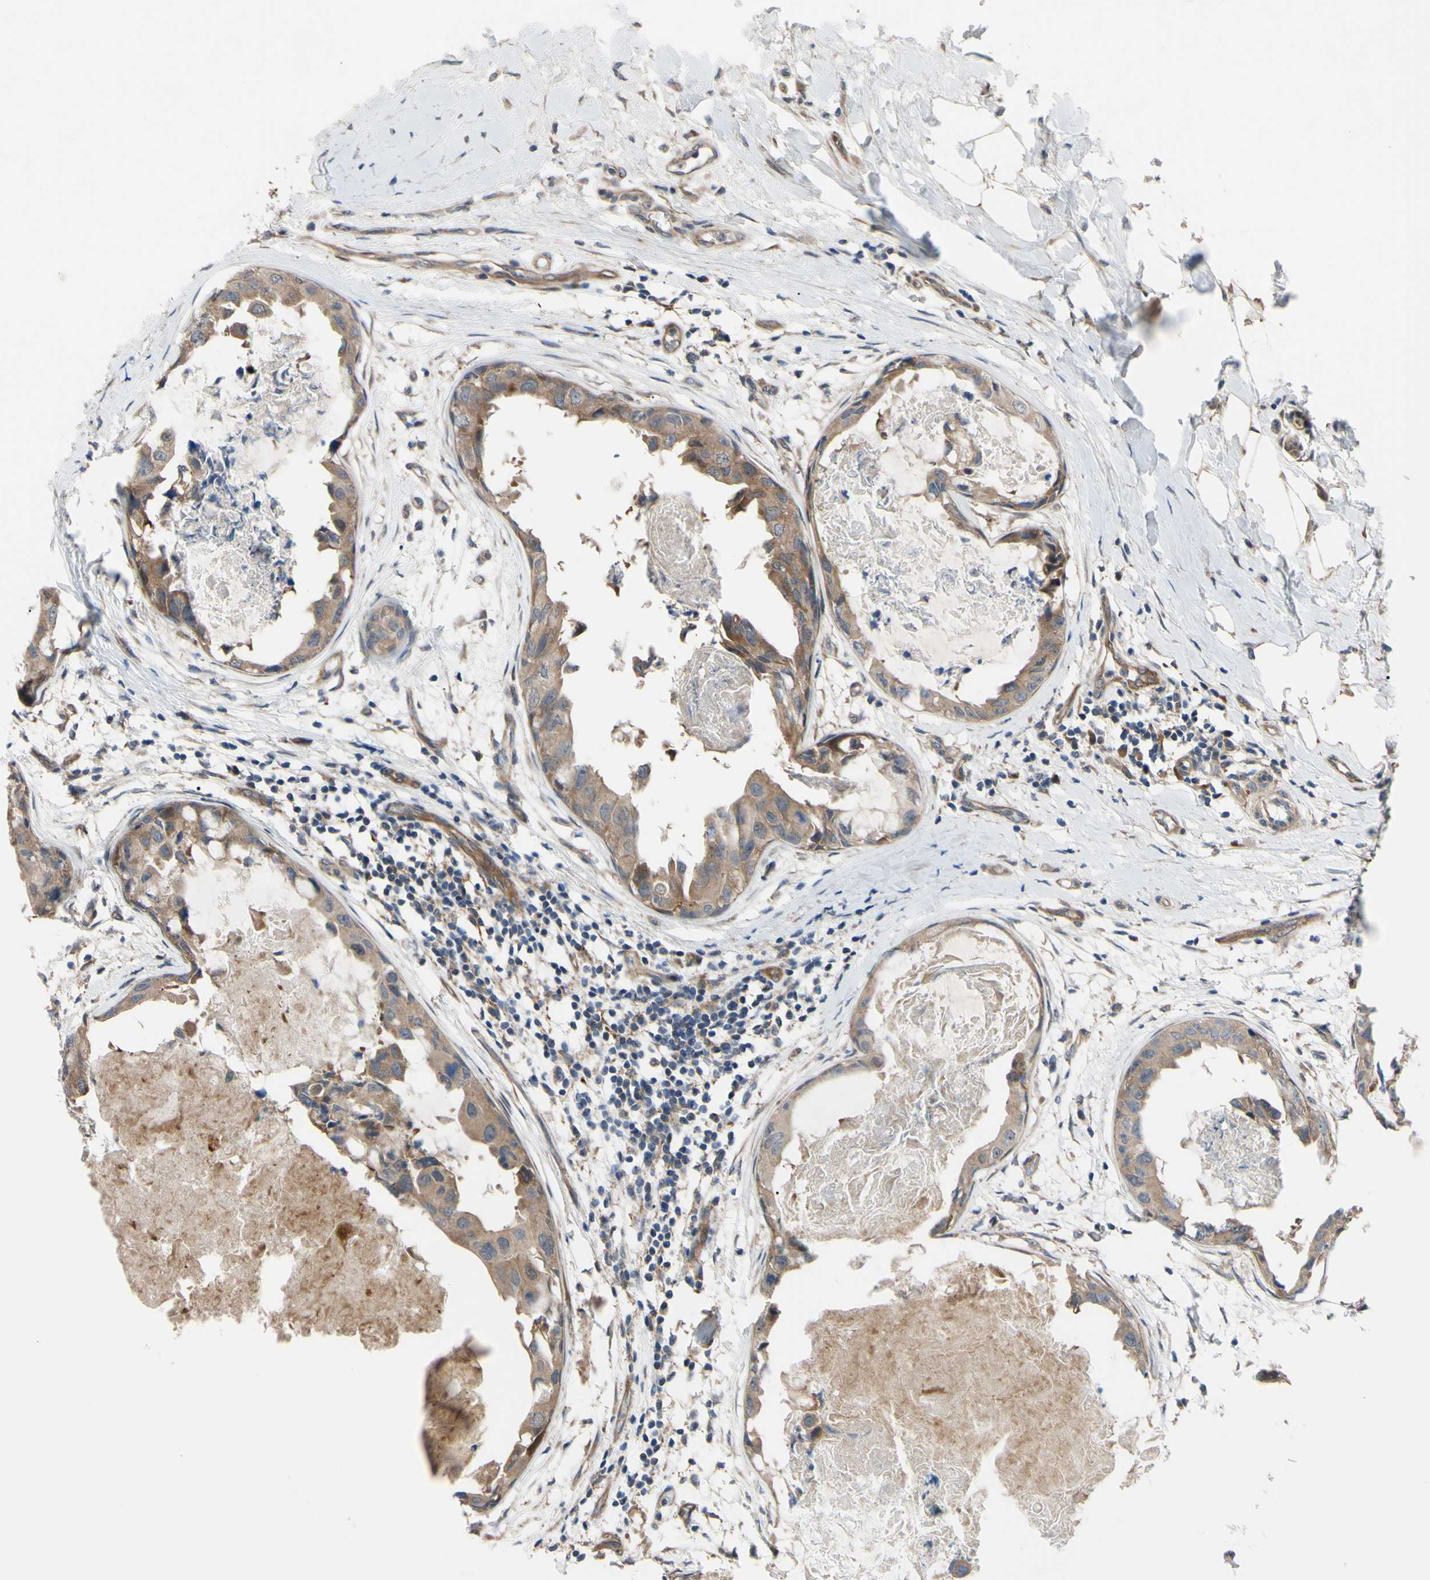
{"staining": {"intensity": "weak", "quantity": ">75%", "location": "cytoplasmic/membranous"}, "tissue": "breast cancer", "cell_type": "Tumor cells", "image_type": "cancer", "snomed": [{"axis": "morphology", "description": "Duct carcinoma"}, {"axis": "topography", "description": "Breast"}], "caption": "DAB (3,3'-diaminobenzidine) immunohistochemical staining of human breast cancer reveals weak cytoplasmic/membranous protein staining in about >75% of tumor cells.", "gene": "SVIL", "patient": {"sex": "female", "age": 40}}